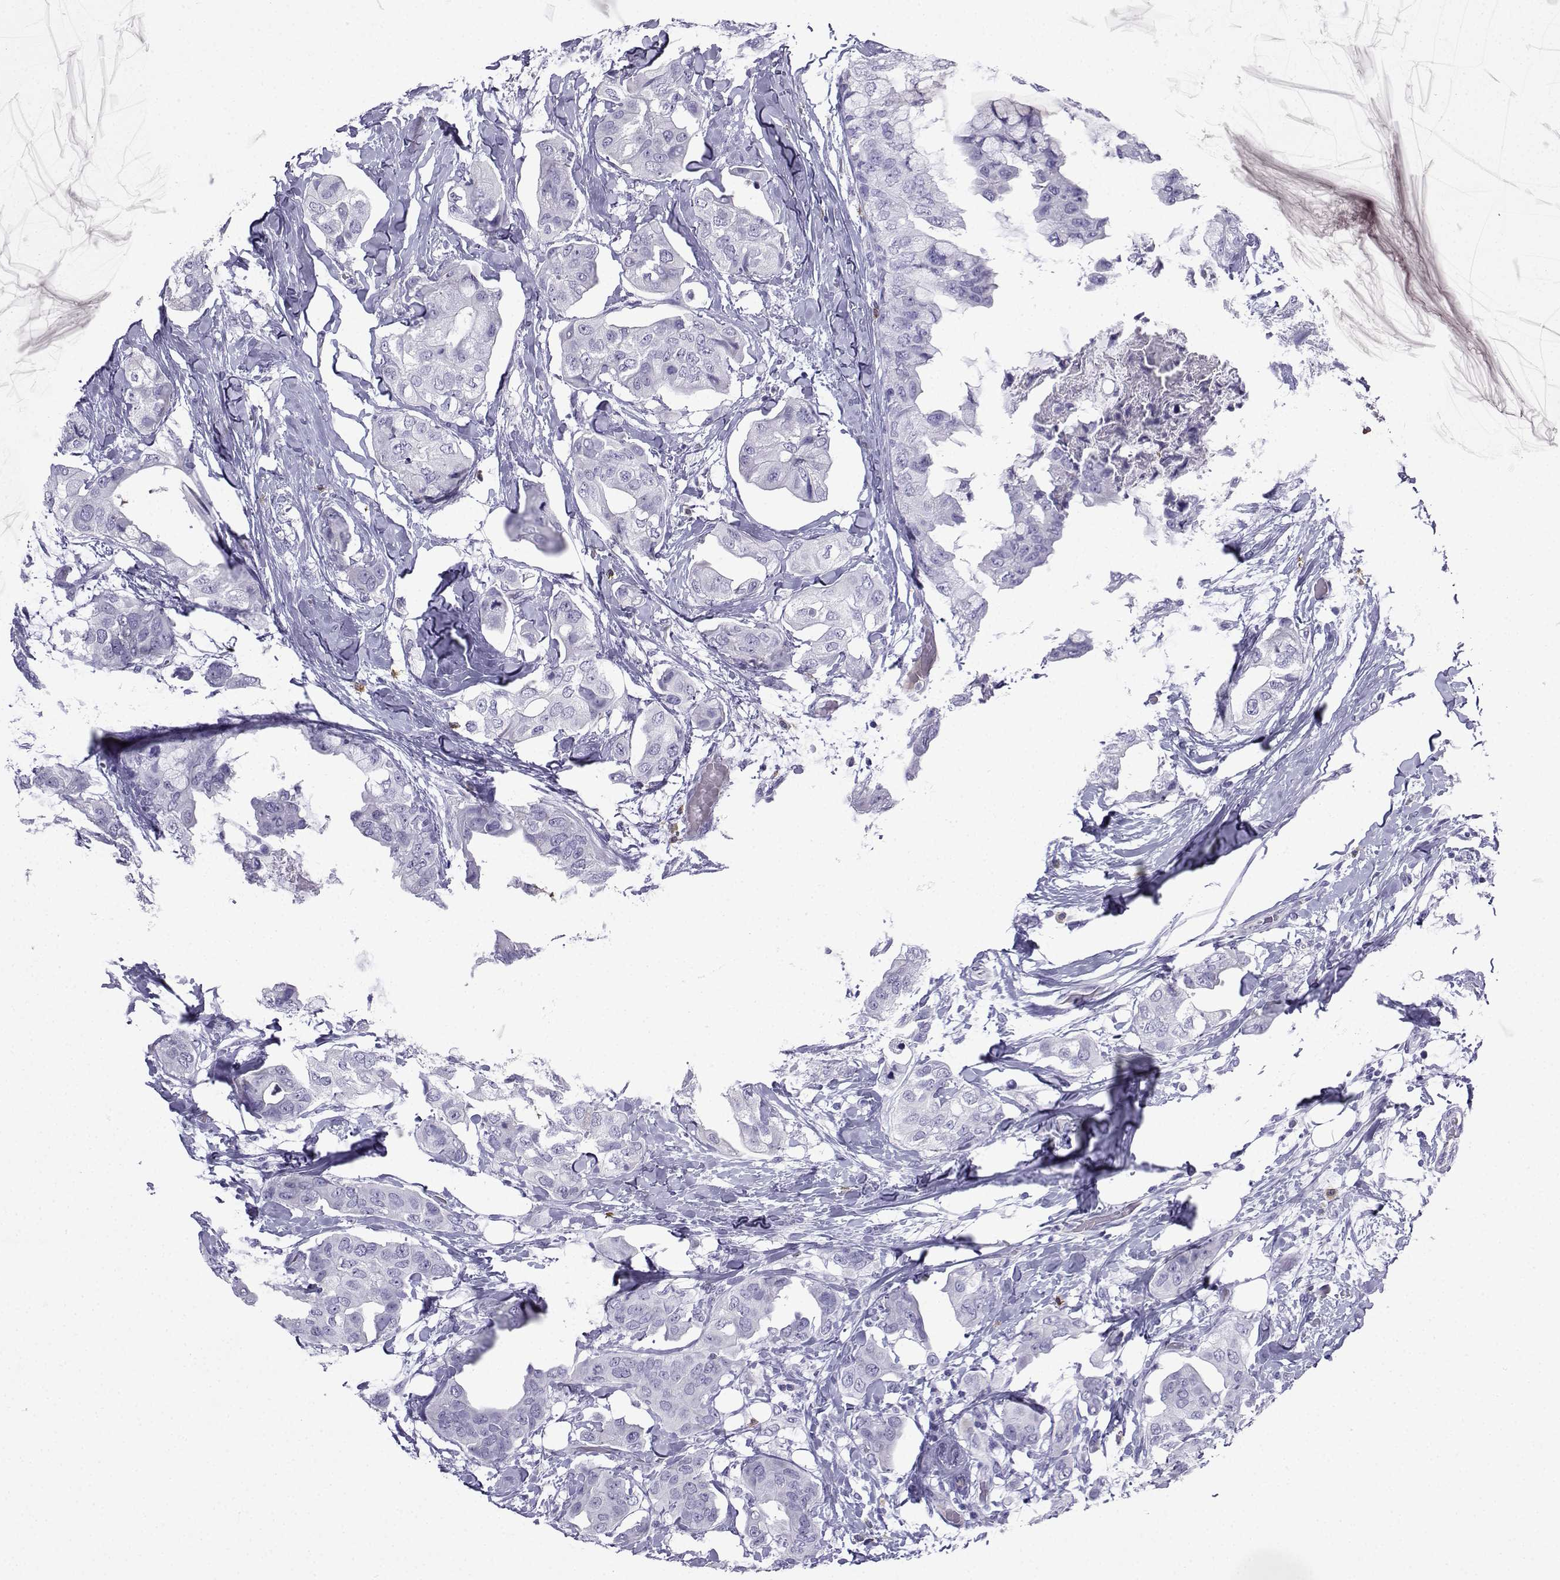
{"staining": {"intensity": "negative", "quantity": "none", "location": "none"}, "tissue": "breast cancer", "cell_type": "Tumor cells", "image_type": "cancer", "snomed": [{"axis": "morphology", "description": "Normal tissue, NOS"}, {"axis": "morphology", "description": "Duct carcinoma"}, {"axis": "topography", "description": "Breast"}], "caption": "IHC histopathology image of intraductal carcinoma (breast) stained for a protein (brown), which shows no expression in tumor cells.", "gene": "SLC18A2", "patient": {"sex": "female", "age": 40}}